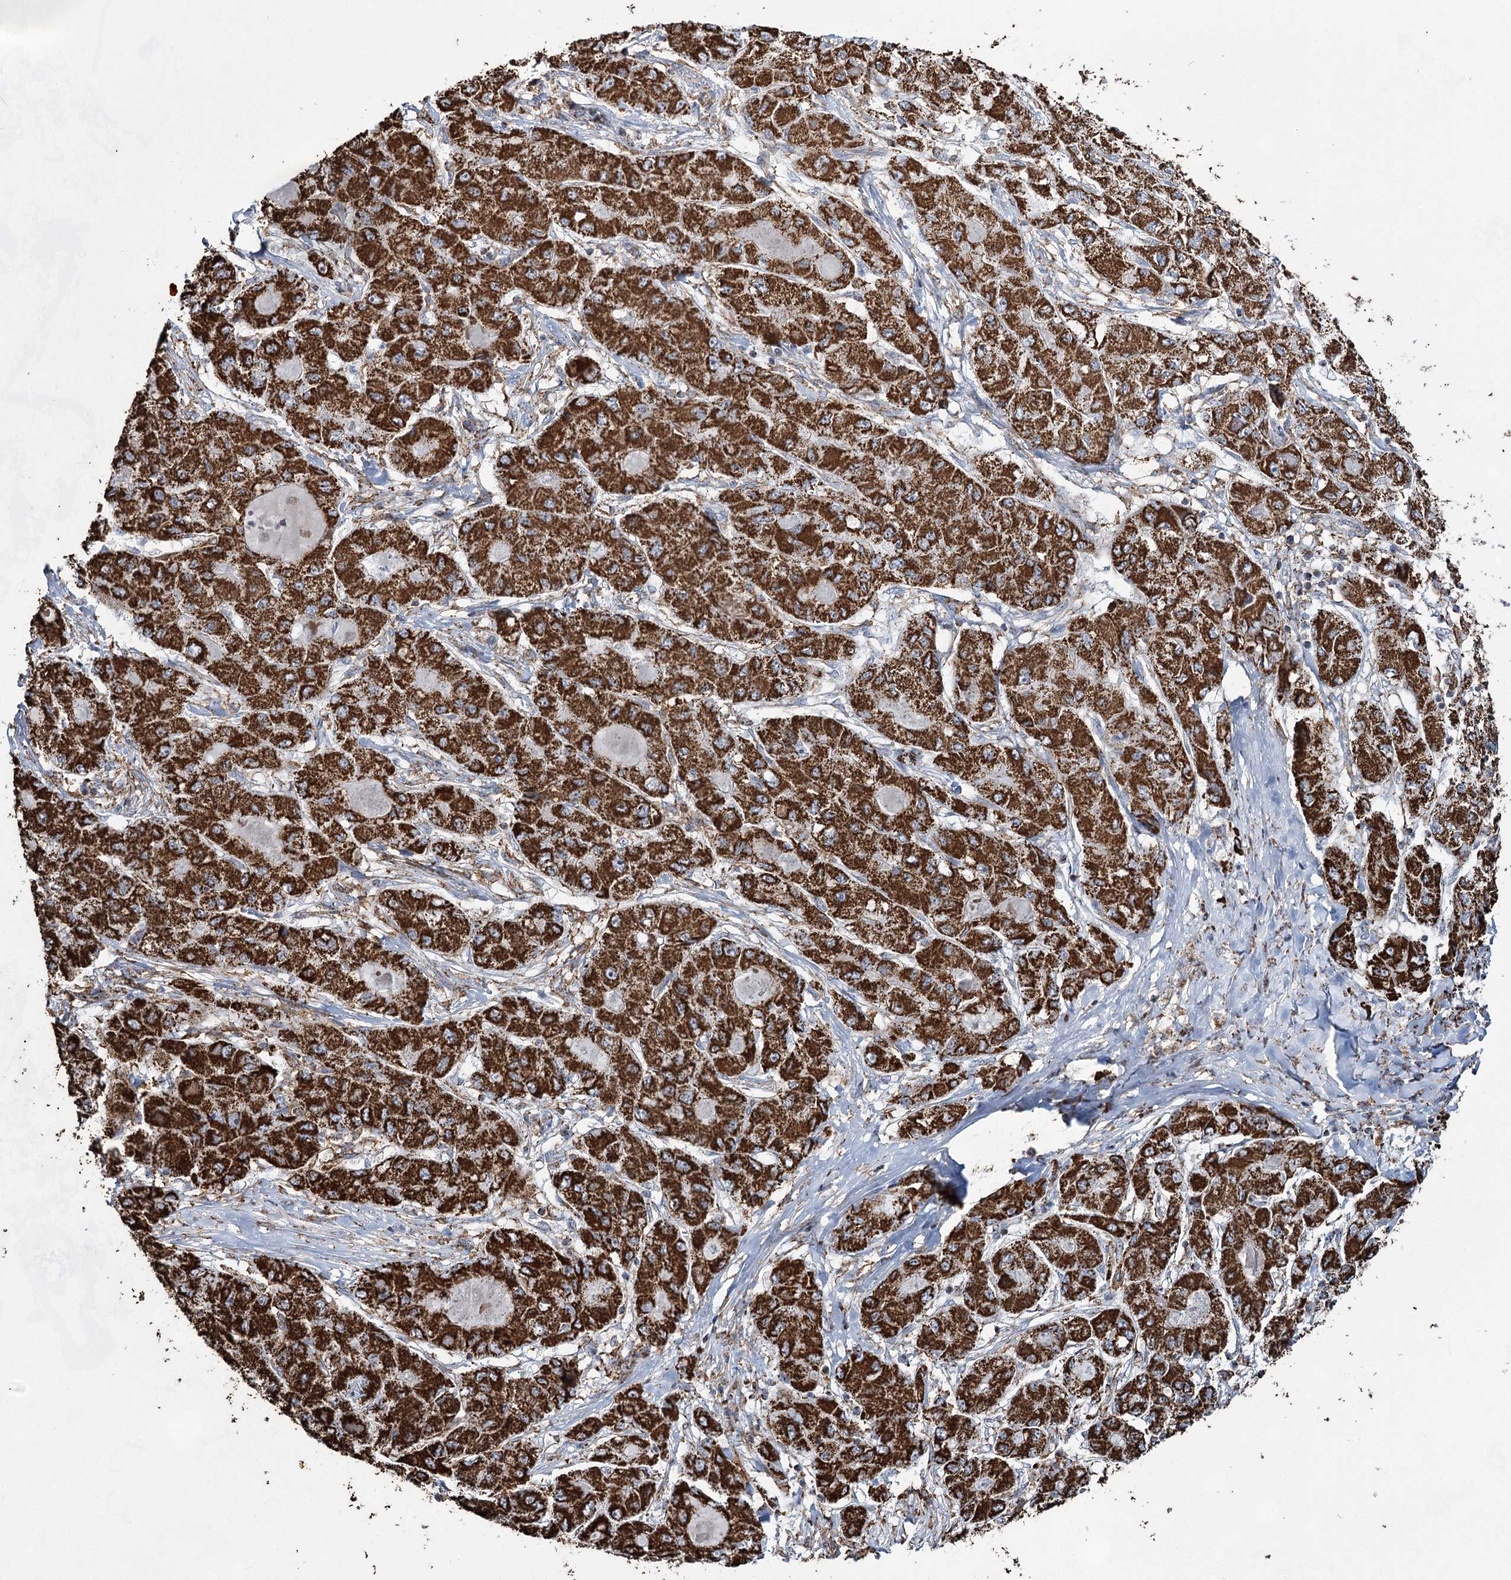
{"staining": {"intensity": "strong", "quantity": ">75%", "location": "cytoplasmic/membranous"}, "tissue": "liver cancer", "cell_type": "Tumor cells", "image_type": "cancer", "snomed": [{"axis": "morphology", "description": "Carcinoma, Hepatocellular, NOS"}, {"axis": "topography", "description": "Liver"}], "caption": "Protein staining of liver cancer (hepatocellular carcinoma) tissue demonstrates strong cytoplasmic/membranous positivity in approximately >75% of tumor cells.", "gene": "CWF19L1", "patient": {"sex": "male", "age": 80}}